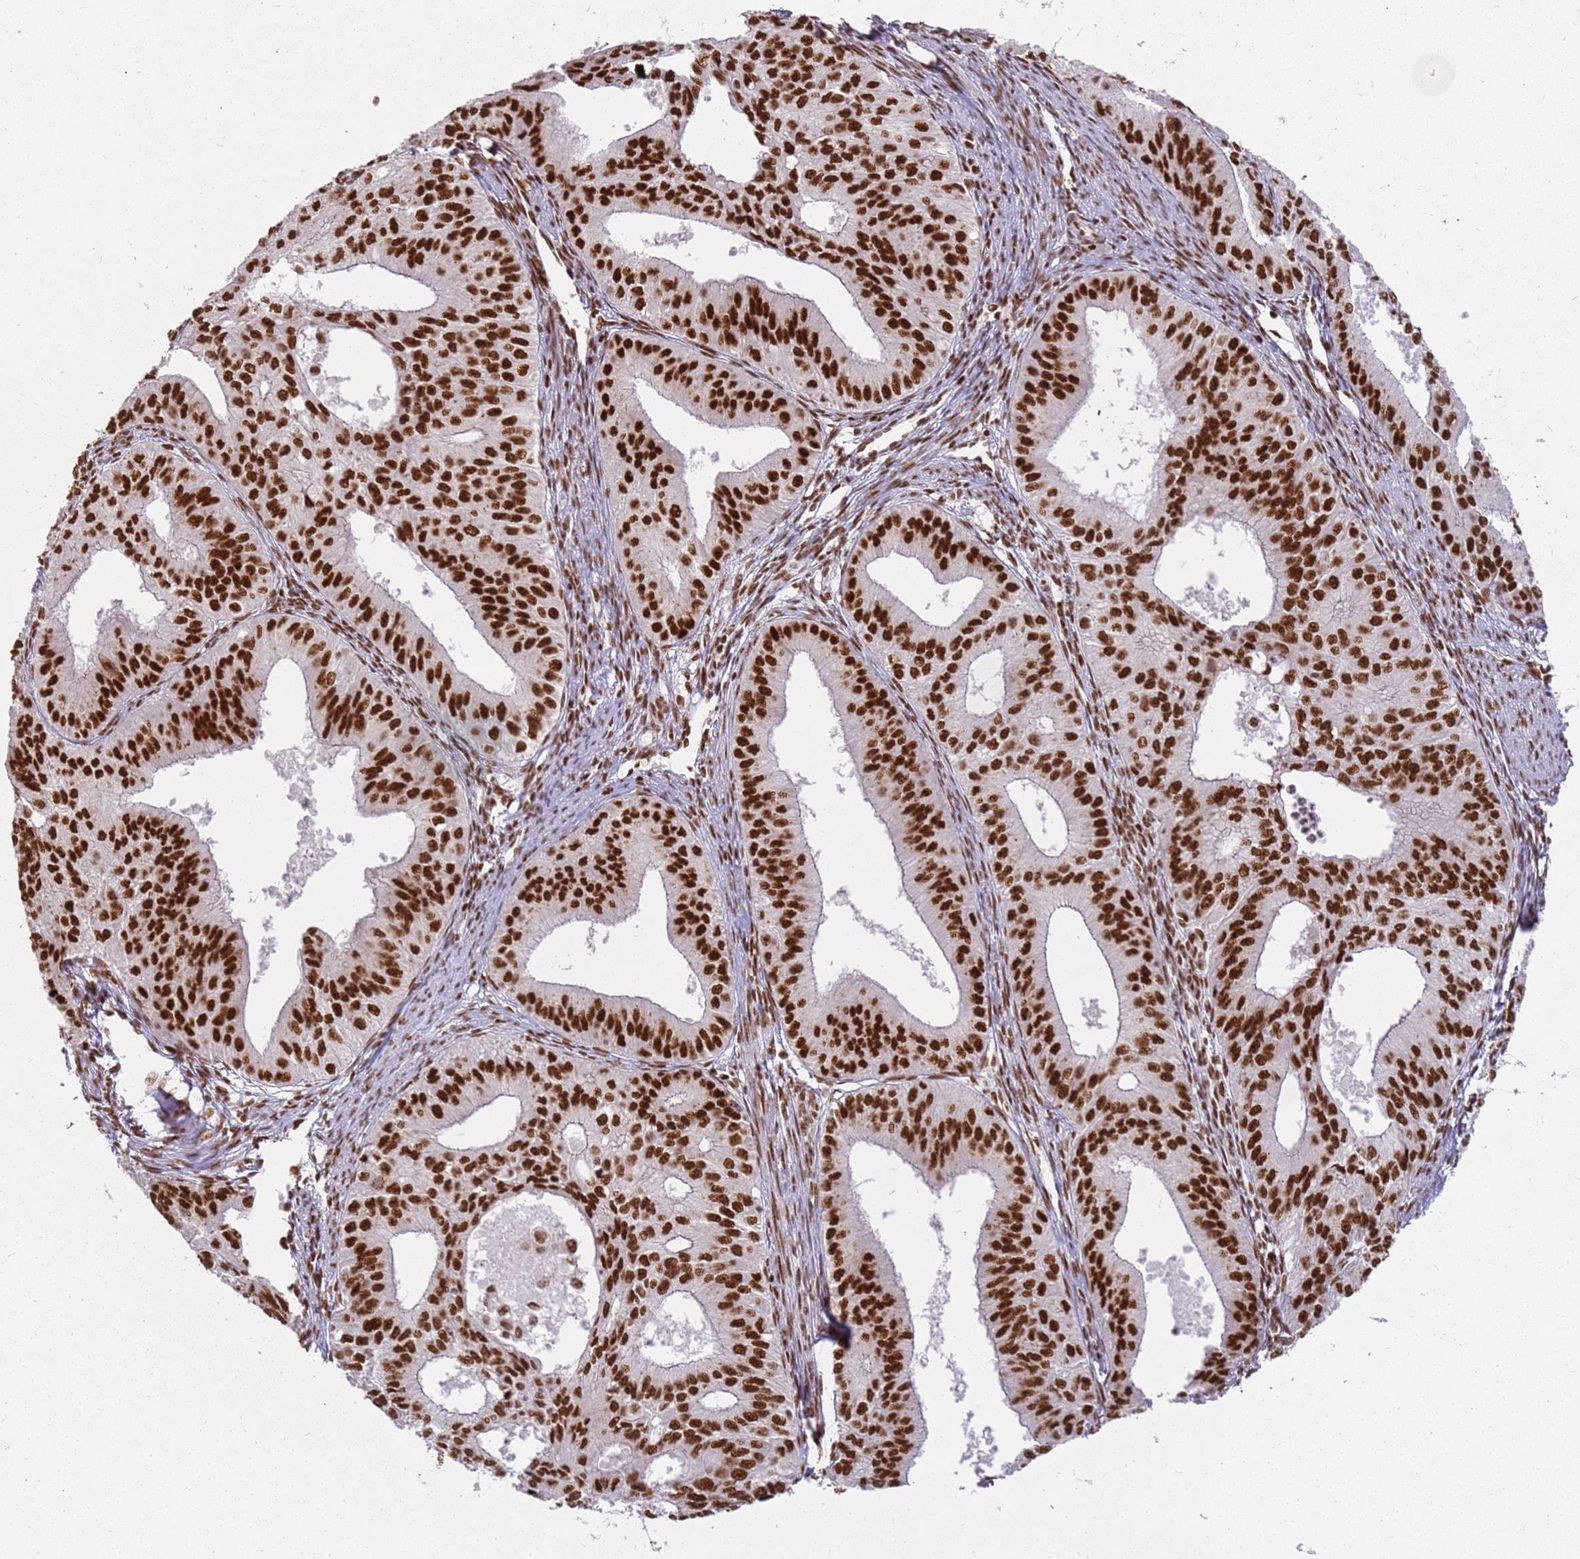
{"staining": {"intensity": "strong", "quantity": ">75%", "location": "nuclear"}, "tissue": "endometrial cancer", "cell_type": "Tumor cells", "image_type": "cancer", "snomed": [{"axis": "morphology", "description": "Adenocarcinoma, NOS"}, {"axis": "topography", "description": "Endometrium"}], "caption": "Tumor cells display high levels of strong nuclear staining in about >75% of cells in human endometrial adenocarcinoma.", "gene": "TENT4A", "patient": {"sex": "female", "age": 50}}